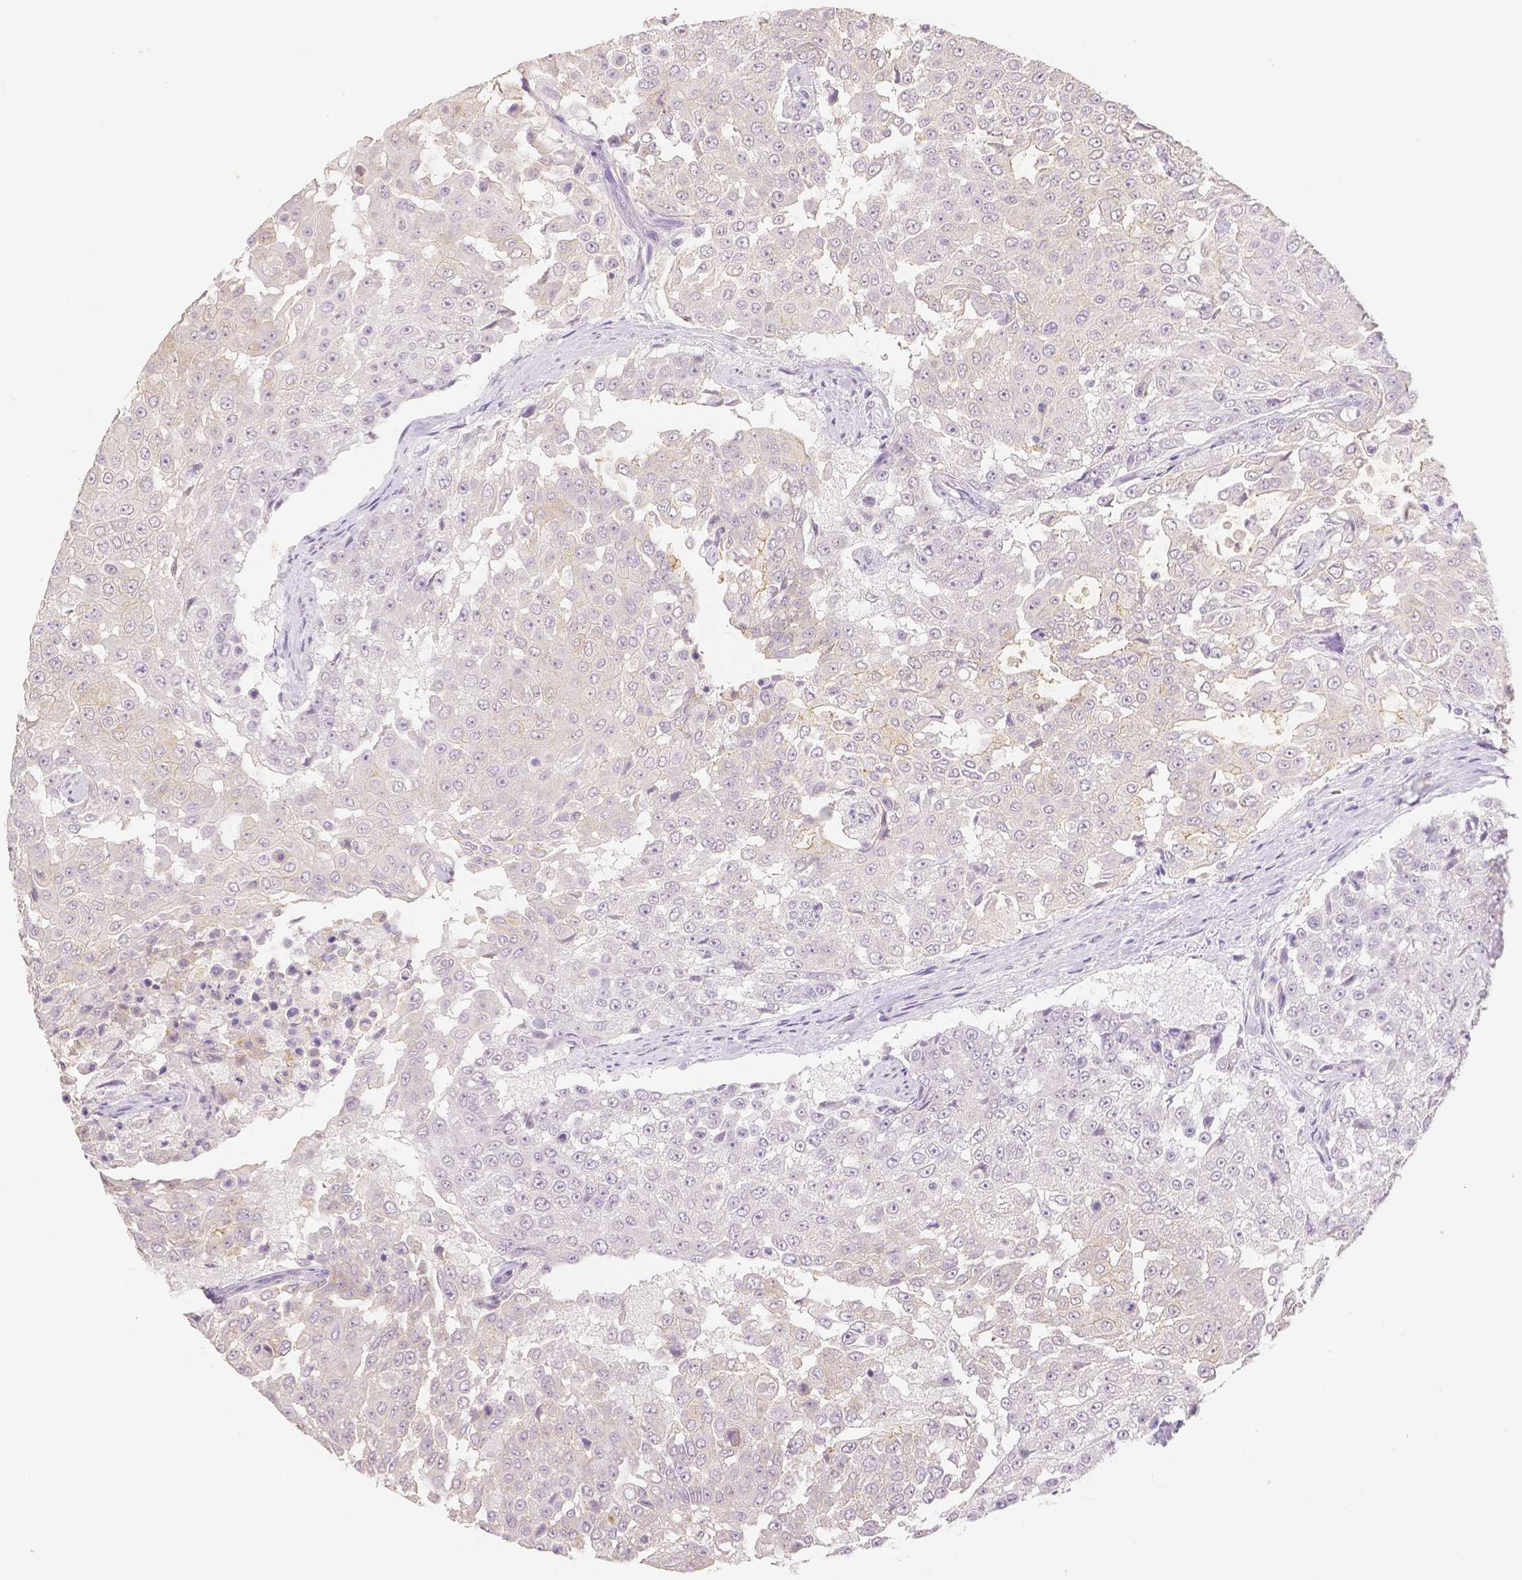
{"staining": {"intensity": "negative", "quantity": "none", "location": "none"}, "tissue": "urothelial cancer", "cell_type": "Tumor cells", "image_type": "cancer", "snomed": [{"axis": "morphology", "description": "Urothelial carcinoma, High grade"}, {"axis": "topography", "description": "Urinary bladder"}], "caption": "DAB (3,3'-diaminobenzidine) immunohistochemical staining of human urothelial cancer displays no significant expression in tumor cells. (Brightfield microscopy of DAB (3,3'-diaminobenzidine) immunohistochemistry at high magnification).", "gene": "OCLN", "patient": {"sex": "female", "age": 63}}